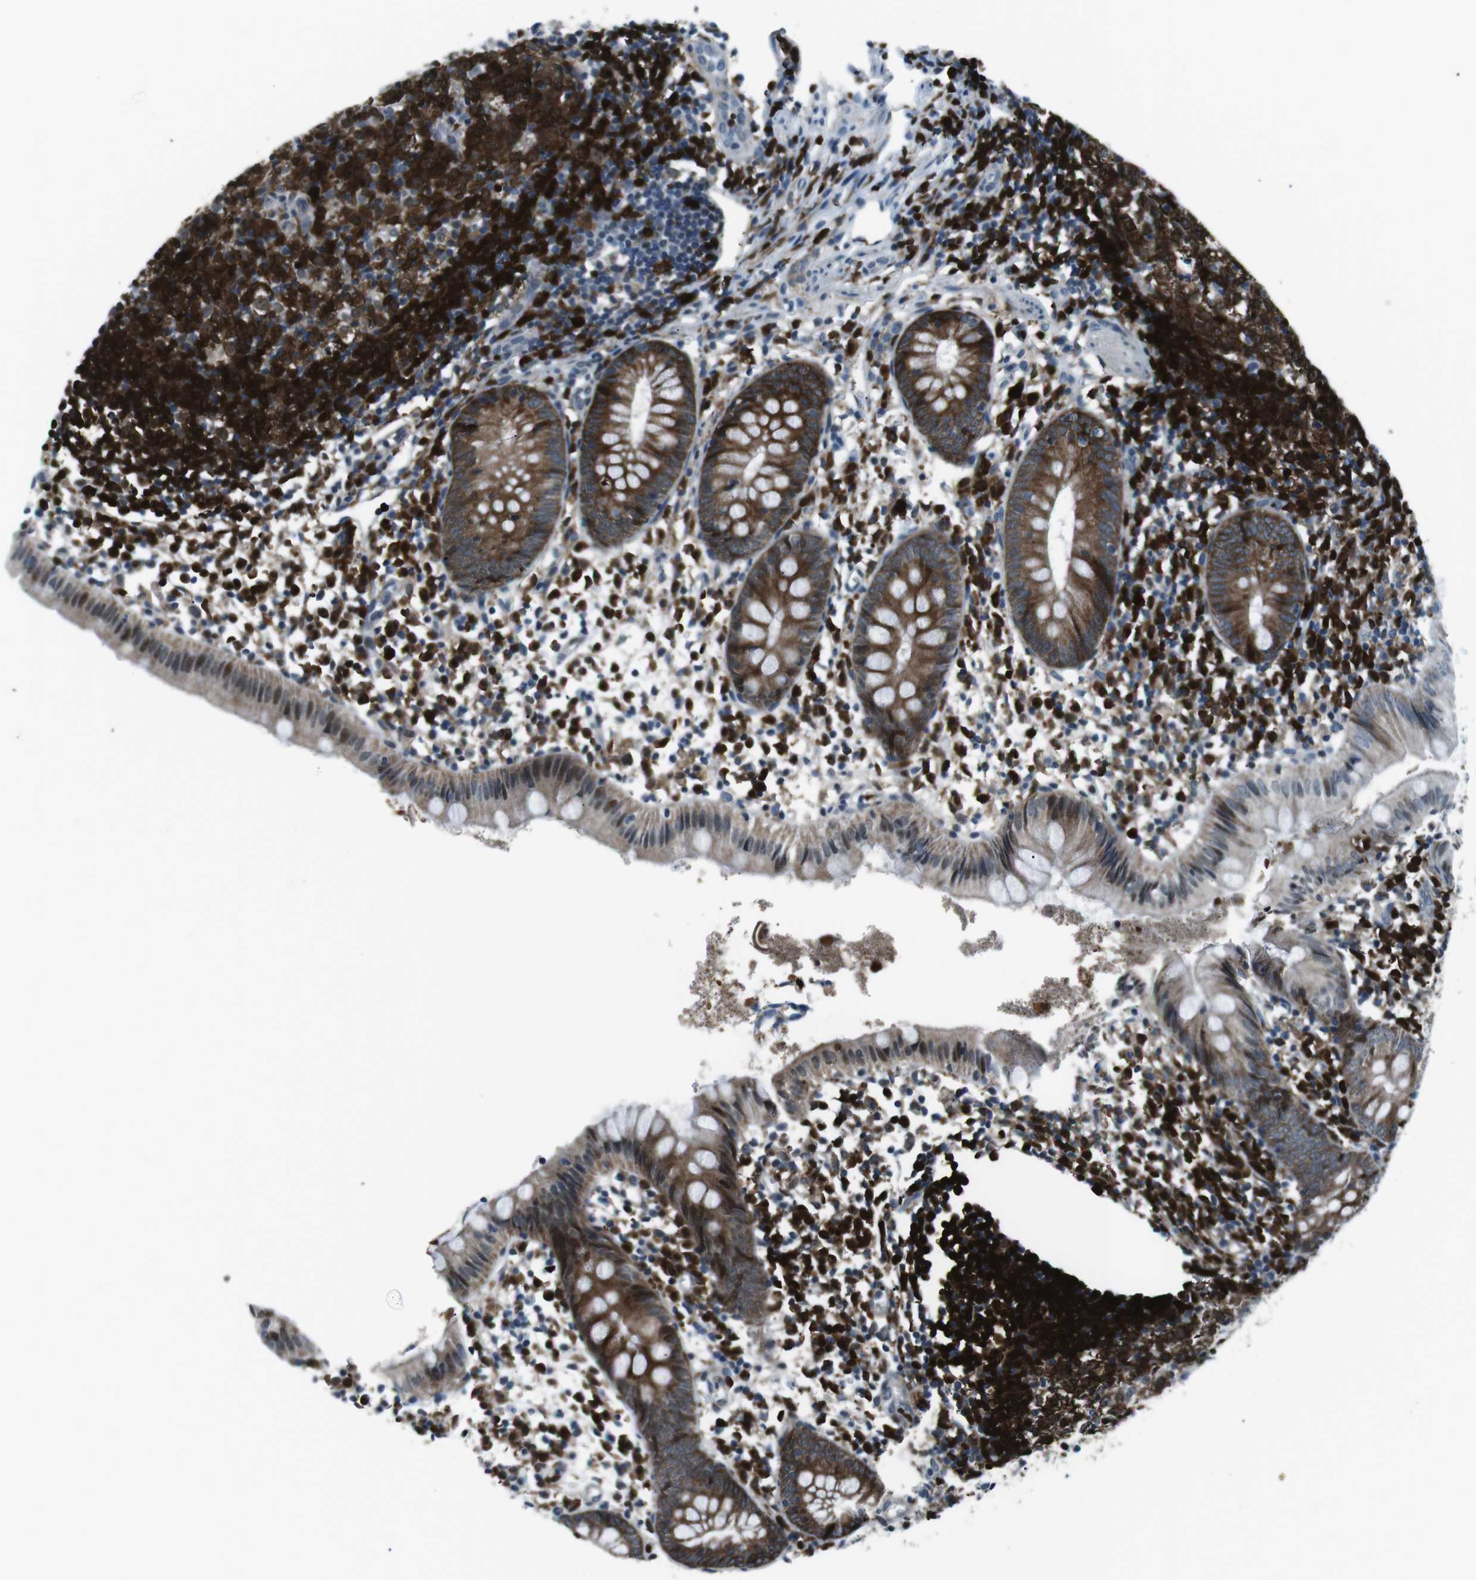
{"staining": {"intensity": "moderate", "quantity": ">75%", "location": "cytoplasmic/membranous"}, "tissue": "appendix", "cell_type": "Glandular cells", "image_type": "normal", "snomed": [{"axis": "morphology", "description": "Normal tissue, NOS"}, {"axis": "topography", "description": "Appendix"}], "caption": "Appendix stained with immunohistochemistry (IHC) displays moderate cytoplasmic/membranous expression in about >75% of glandular cells. (DAB = brown stain, brightfield microscopy at high magnification).", "gene": "BLNK", "patient": {"sex": "female", "age": 20}}